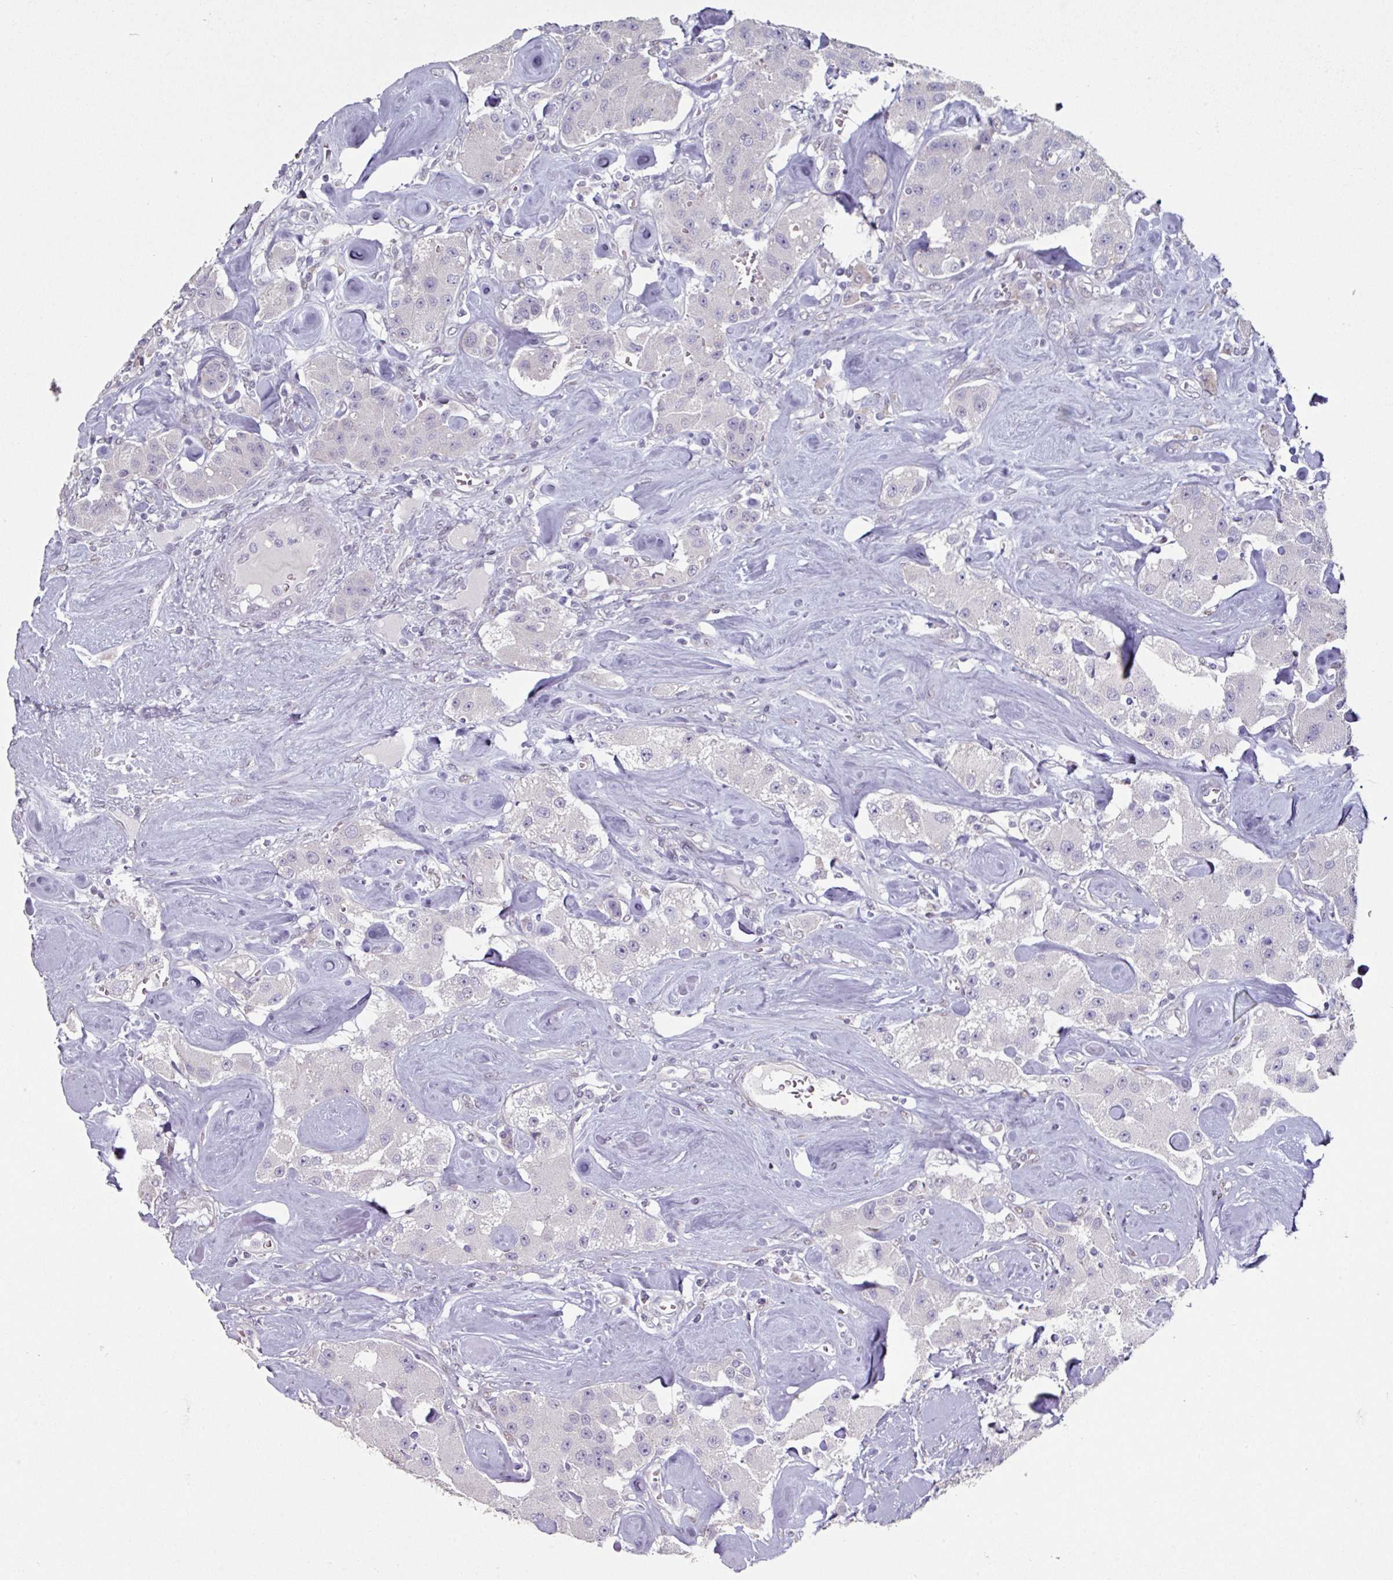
{"staining": {"intensity": "negative", "quantity": "none", "location": "none"}, "tissue": "carcinoid", "cell_type": "Tumor cells", "image_type": "cancer", "snomed": [{"axis": "morphology", "description": "Carcinoid, malignant, NOS"}, {"axis": "topography", "description": "Pancreas"}], "caption": "This photomicrograph is of malignant carcinoid stained with IHC to label a protein in brown with the nuclei are counter-stained blue. There is no positivity in tumor cells.", "gene": "ELK1", "patient": {"sex": "male", "age": 41}}